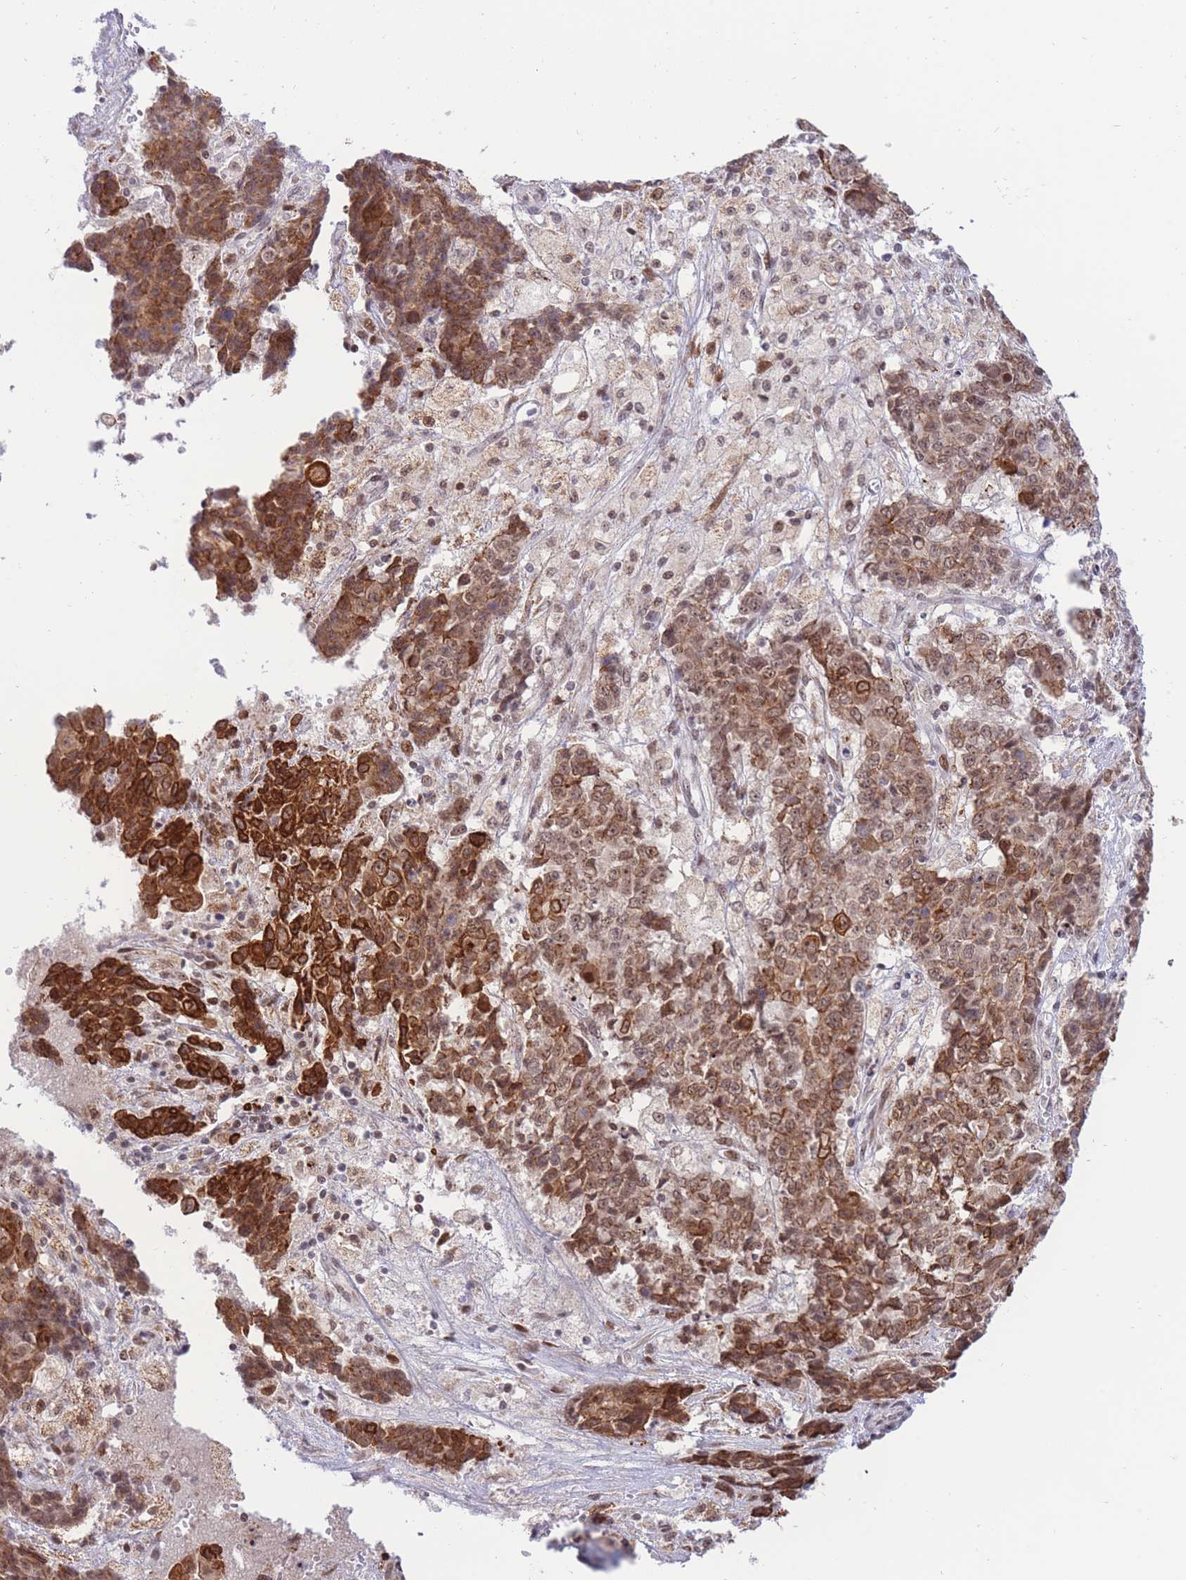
{"staining": {"intensity": "strong", "quantity": ">75%", "location": "cytoplasmic/membranous,nuclear"}, "tissue": "ovarian cancer", "cell_type": "Tumor cells", "image_type": "cancer", "snomed": [{"axis": "morphology", "description": "Carcinoma, endometroid"}, {"axis": "topography", "description": "Ovary"}], "caption": "Strong cytoplasmic/membranous and nuclear expression is appreciated in approximately >75% of tumor cells in ovarian cancer (endometroid carcinoma).", "gene": "TARBP2", "patient": {"sex": "female", "age": 42}}